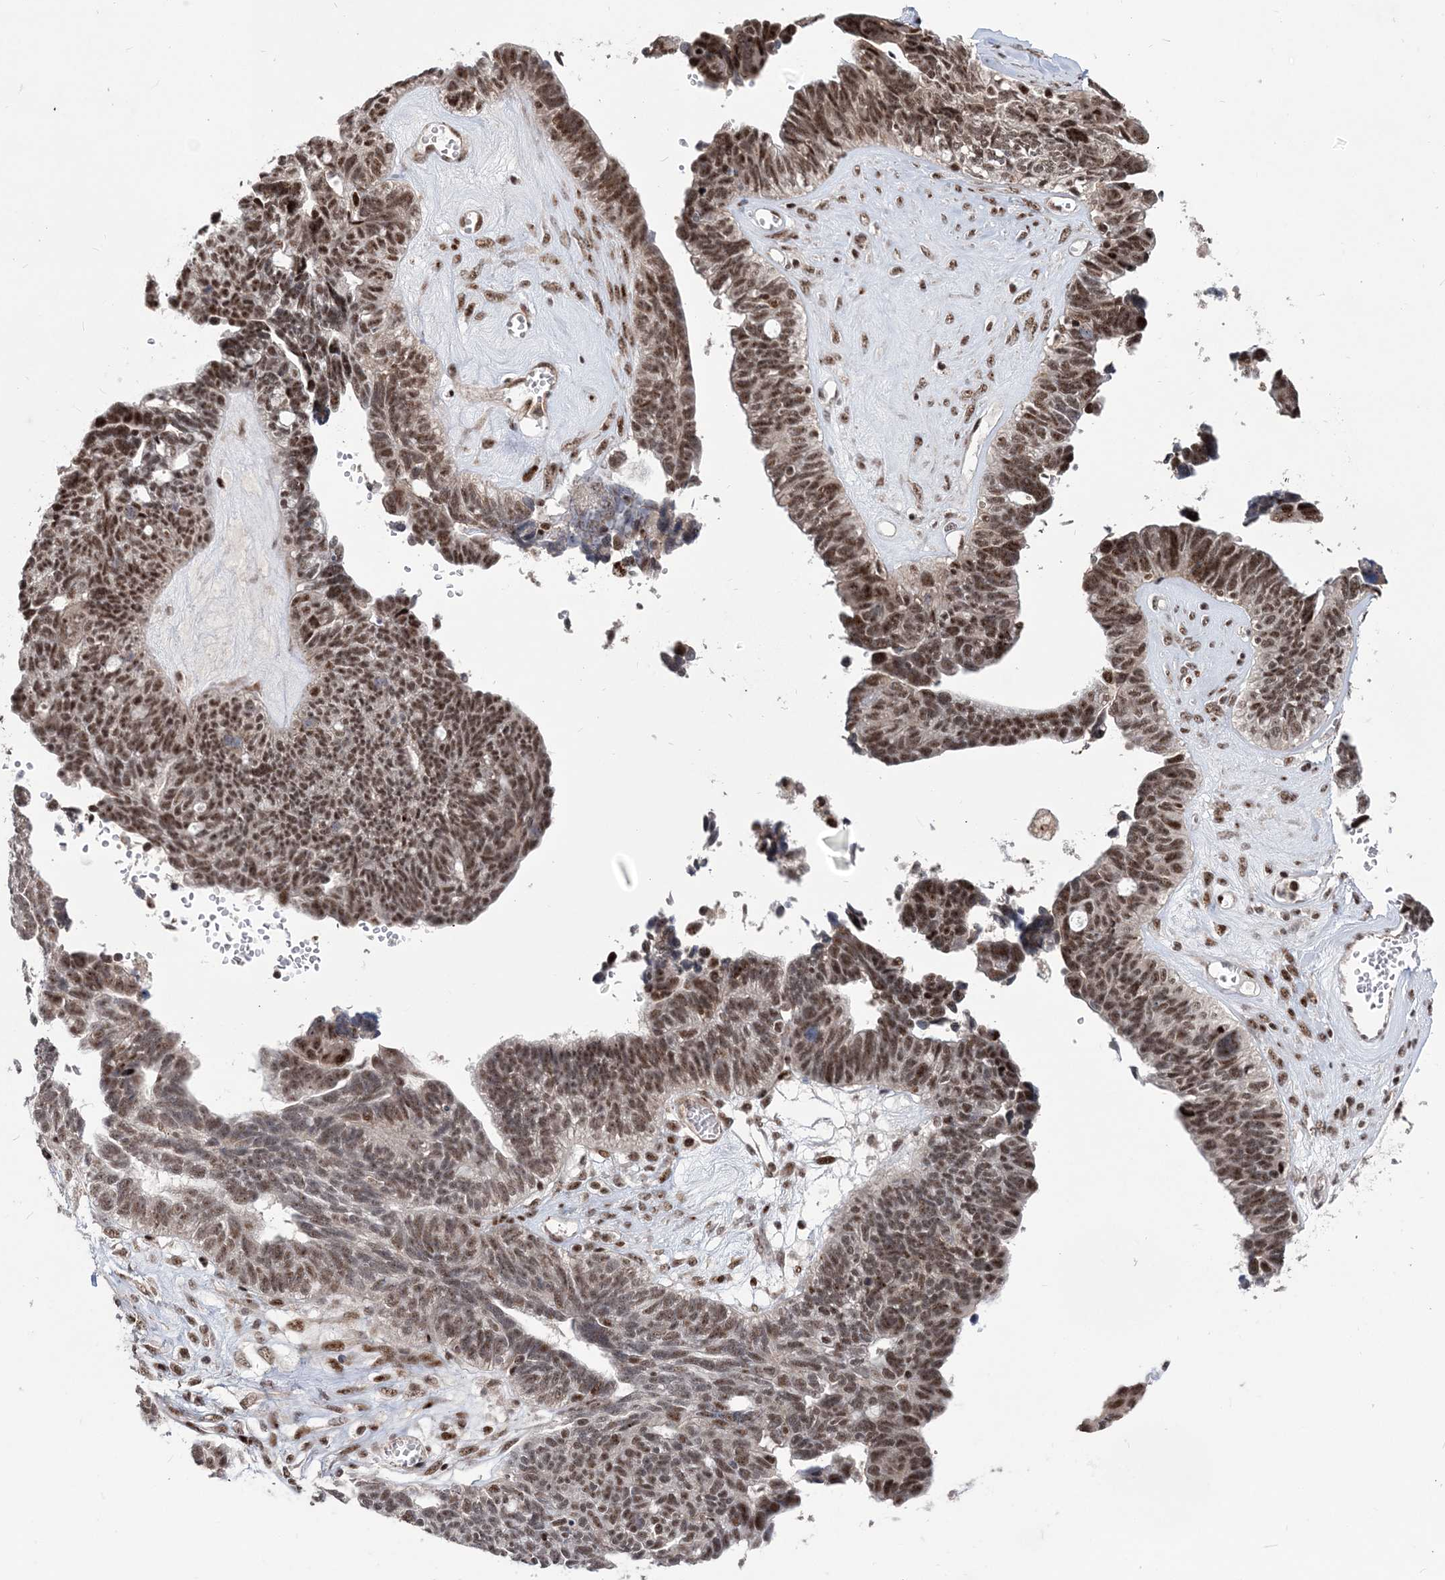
{"staining": {"intensity": "moderate", "quantity": ">75%", "location": "nuclear"}, "tissue": "ovarian cancer", "cell_type": "Tumor cells", "image_type": "cancer", "snomed": [{"axis": "morphology", "description": "Cystadenocarcinoma, serous, NOS"}, {"axis": "topography", "description": "Ovary"}], "caption": "Protein expression analysis of human ovarian cancer (serous cystadenocarcinoma) reveals moderate nuclear expression in about >75% of tumor cells. (DAB IHC with brightfield microscopy, high magnification).", "gene": "TATDN2", "patient": {"sex": "female", "age": 79}}